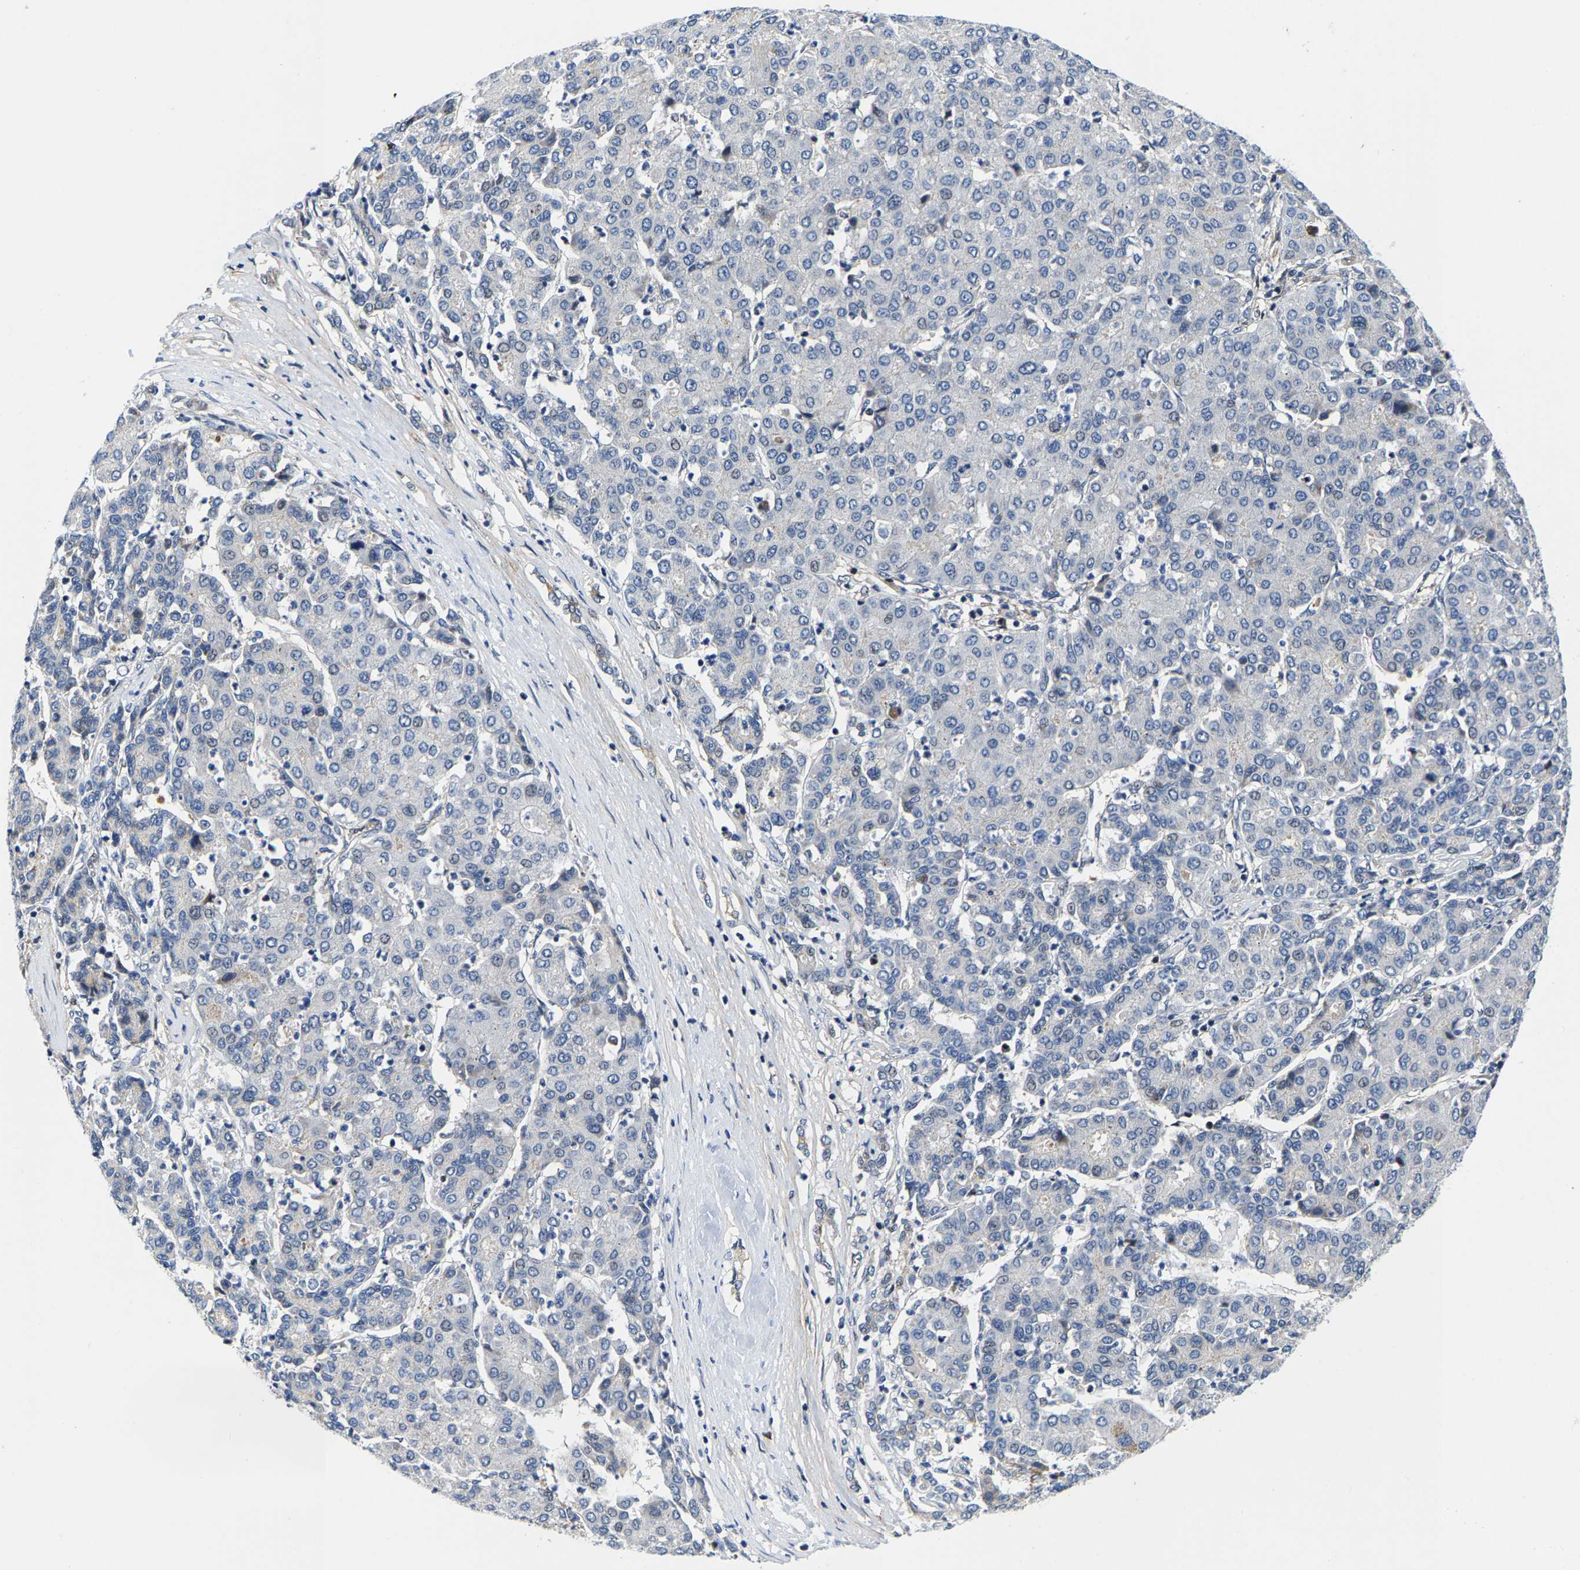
{"staining": {"intensity": "negative", "quantity": "none", "location": "none"}, "tissue": "liver cancer", "cell_type": "Tumor cells", "image_type": "cancer", "snomed": [{"axis": "morphology", "description": "Carcinoma, Hepatocellular, NOS"}, {"axis": "topography", "description": "Liver"}], "caption": "Immunohistochemical staining of liver hepatocellular carcinoma demonstrates no significant positivity in tumor cells.", "gene": "GTPBP10", "patient": {"sex": "male", "age": 65}}